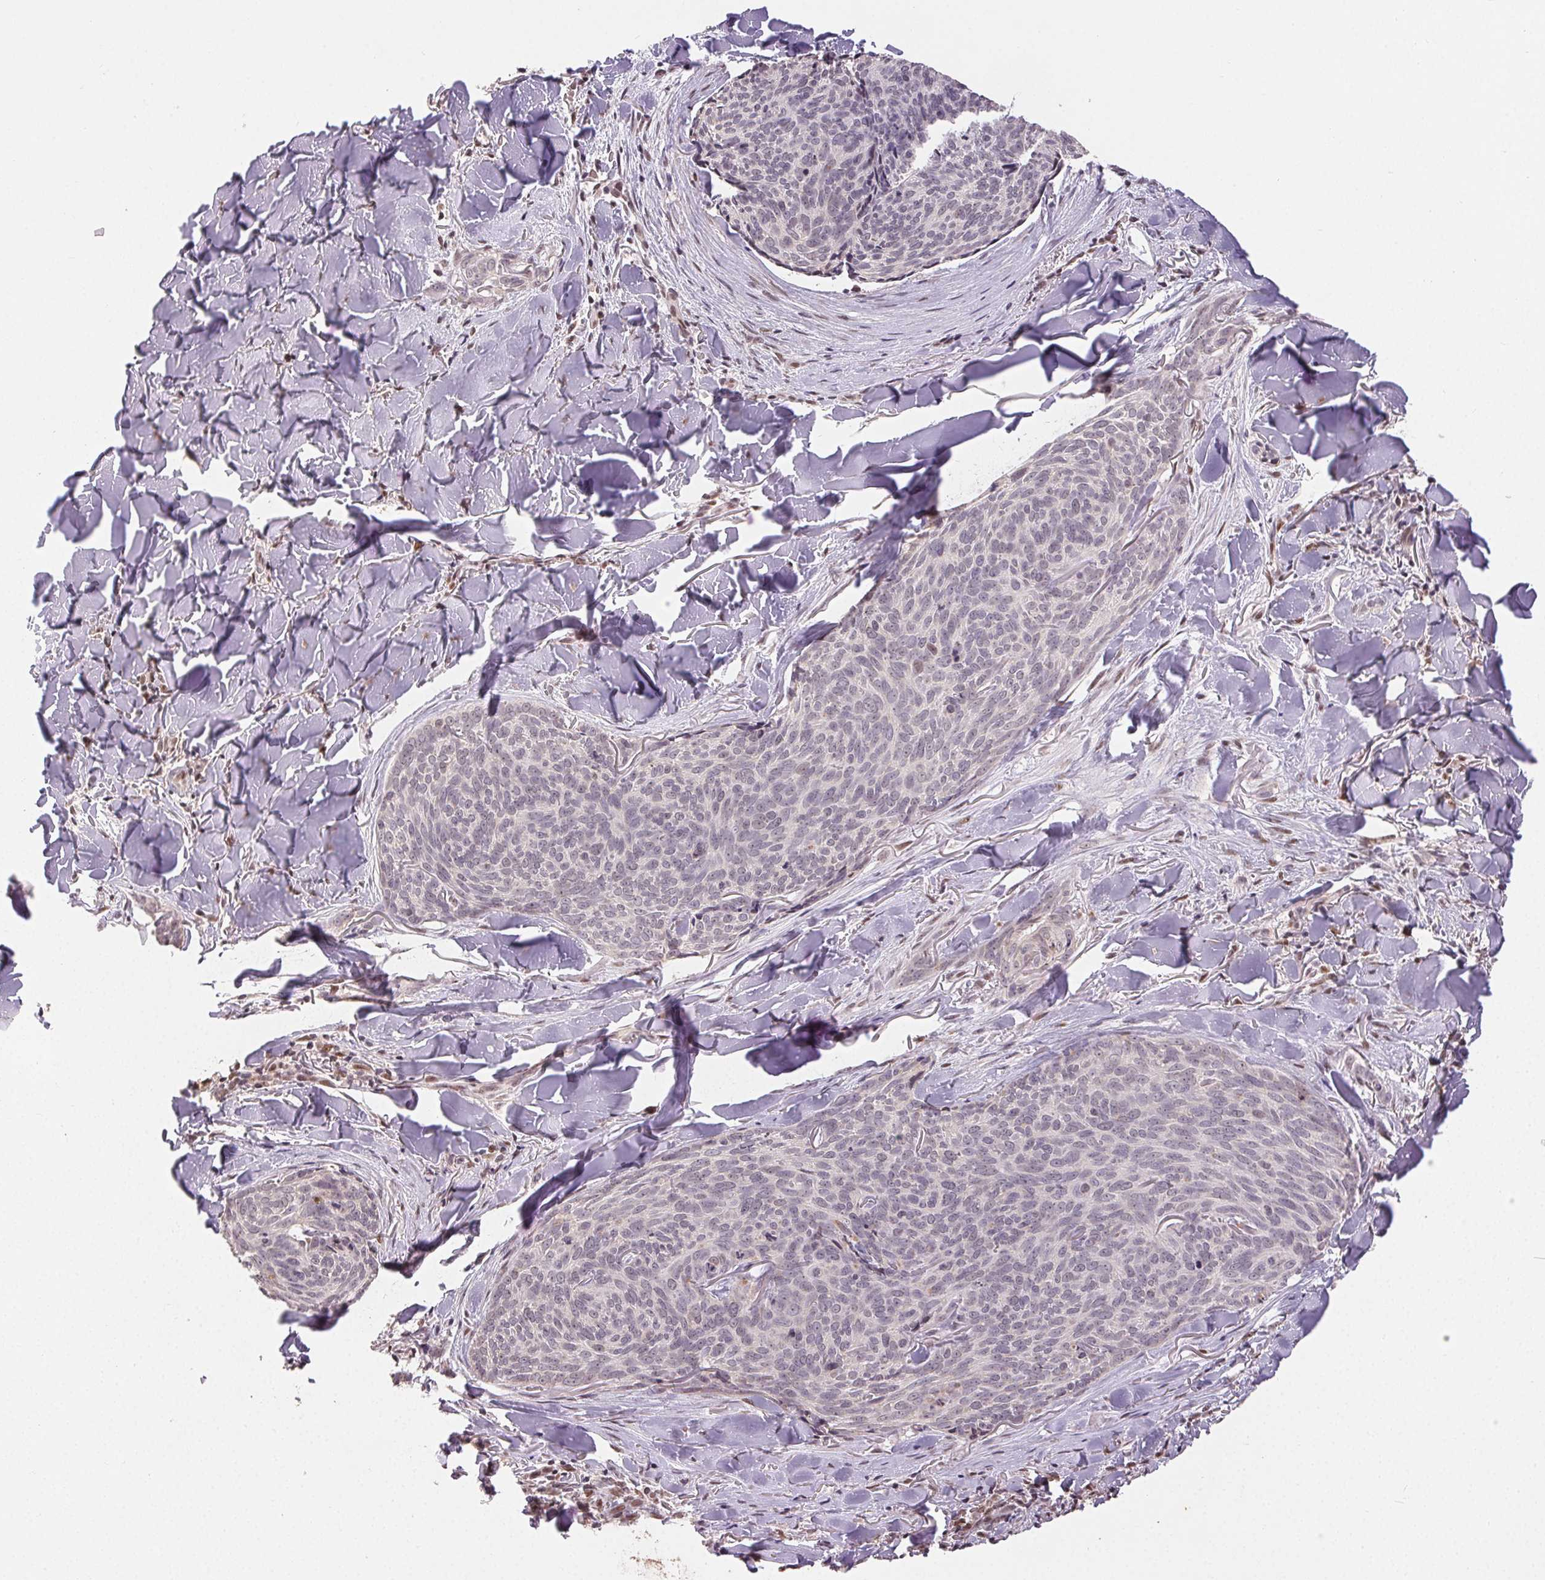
{"staining": {"intensity": "negative", "quantity": "none", "location": "none"}, "tissue": "skin cancer", "cell_type": "Tumor cells", "image_type": "cancer", "snomed": [{"axis": "morphology", "description": "Basal cell carcinoma"}, {"axis": "topography", "description": "Skin"}], "caption": "This is an immunohistochemistry histopathology image of basal cell carcinoma (skin). There is no expression in tumor cells.", "gene": "MAPKAPK2", "patient": {"sex": "female", "age": 82}}